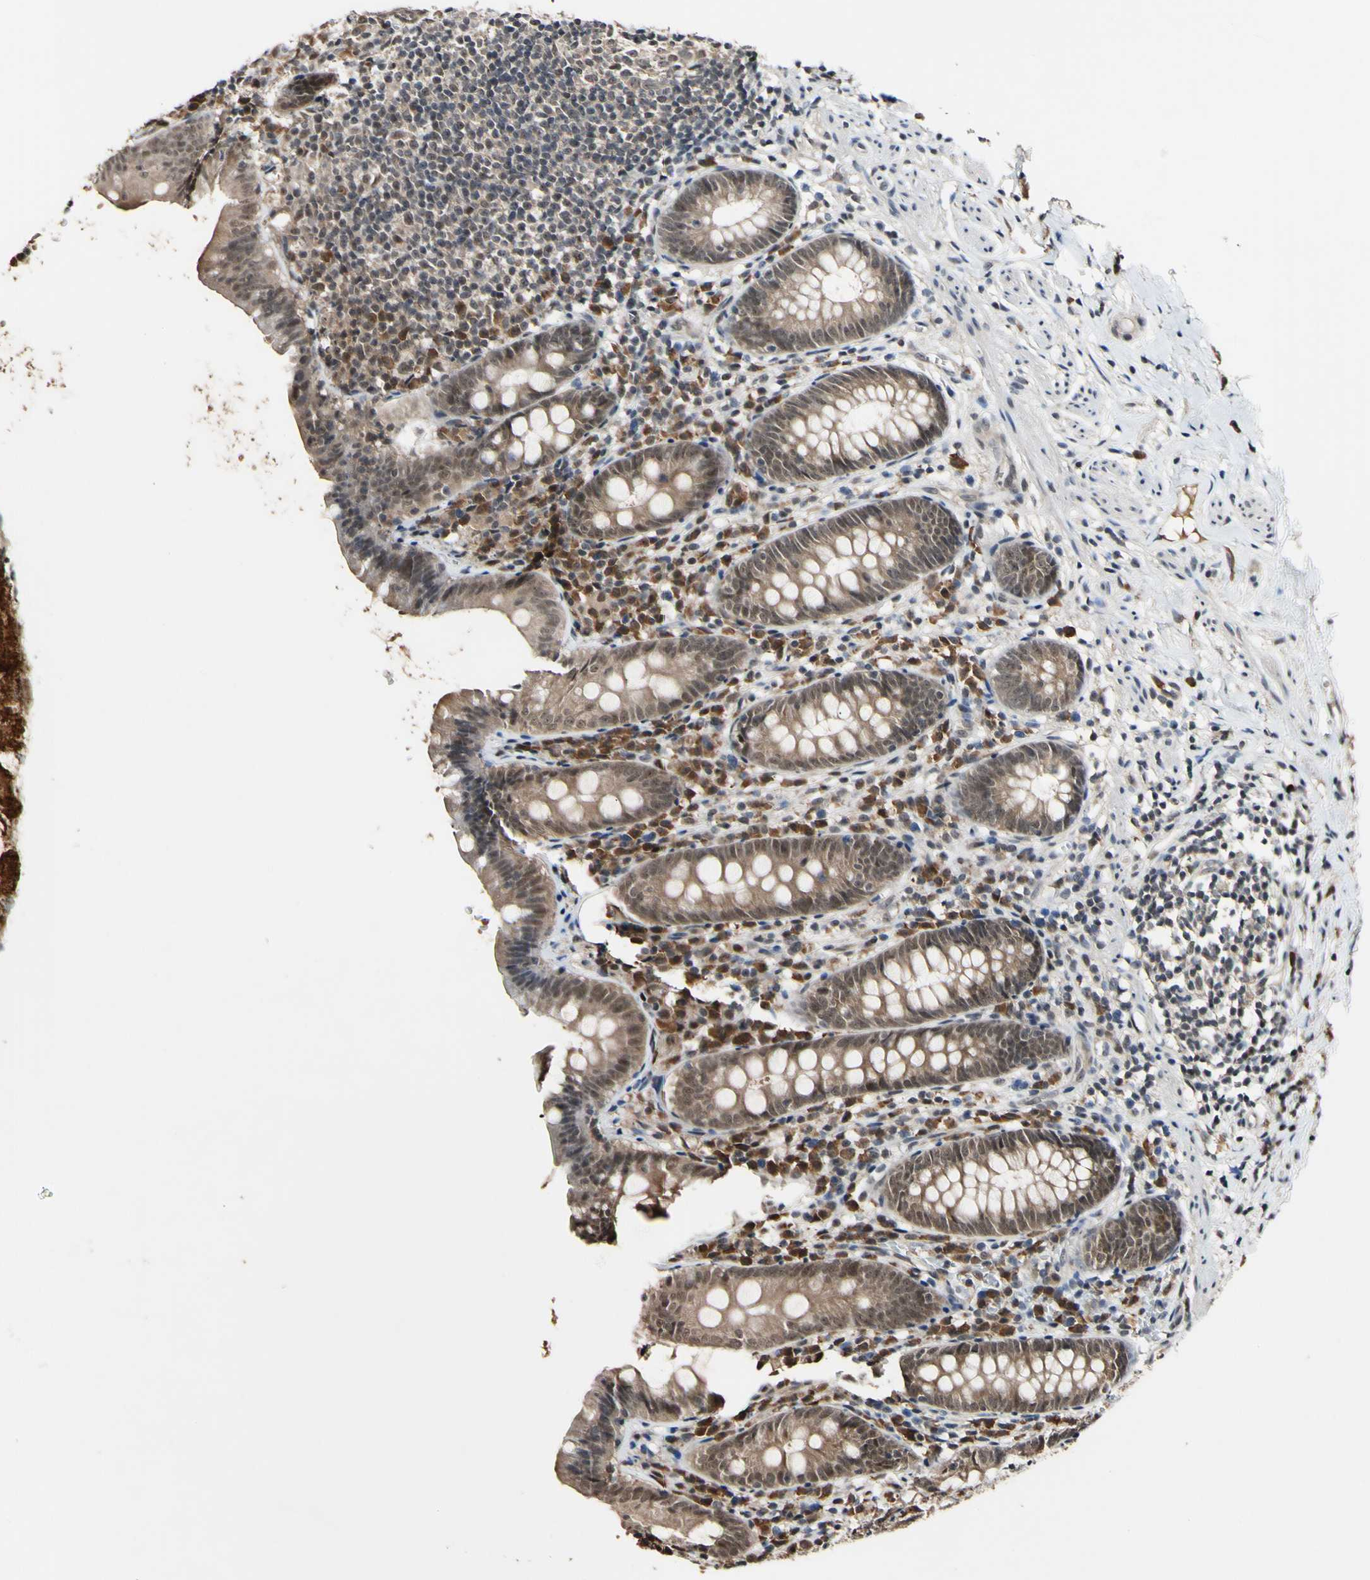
{"staining": {"intensity": "weak", "quantity": ">75%", "location": "cytoplasmic/membranous,nuclear"}, "tissue": "appendix", "cell_type": "Glandular cells", "image_type": "normal", "snomed": [{"axis": "morphology", "description": "Normal tissue, NOS"}, {"axis": "topography", "description": "Appendix"}], "caption": "This is an image of immunohistochemistry staining of normal appendix, which shows weak staining in the cytoplasmic/membranous,nuclear of glandular cells.", "gene": "PSMD10", "patient": {"sex": "male", "age": 52}}